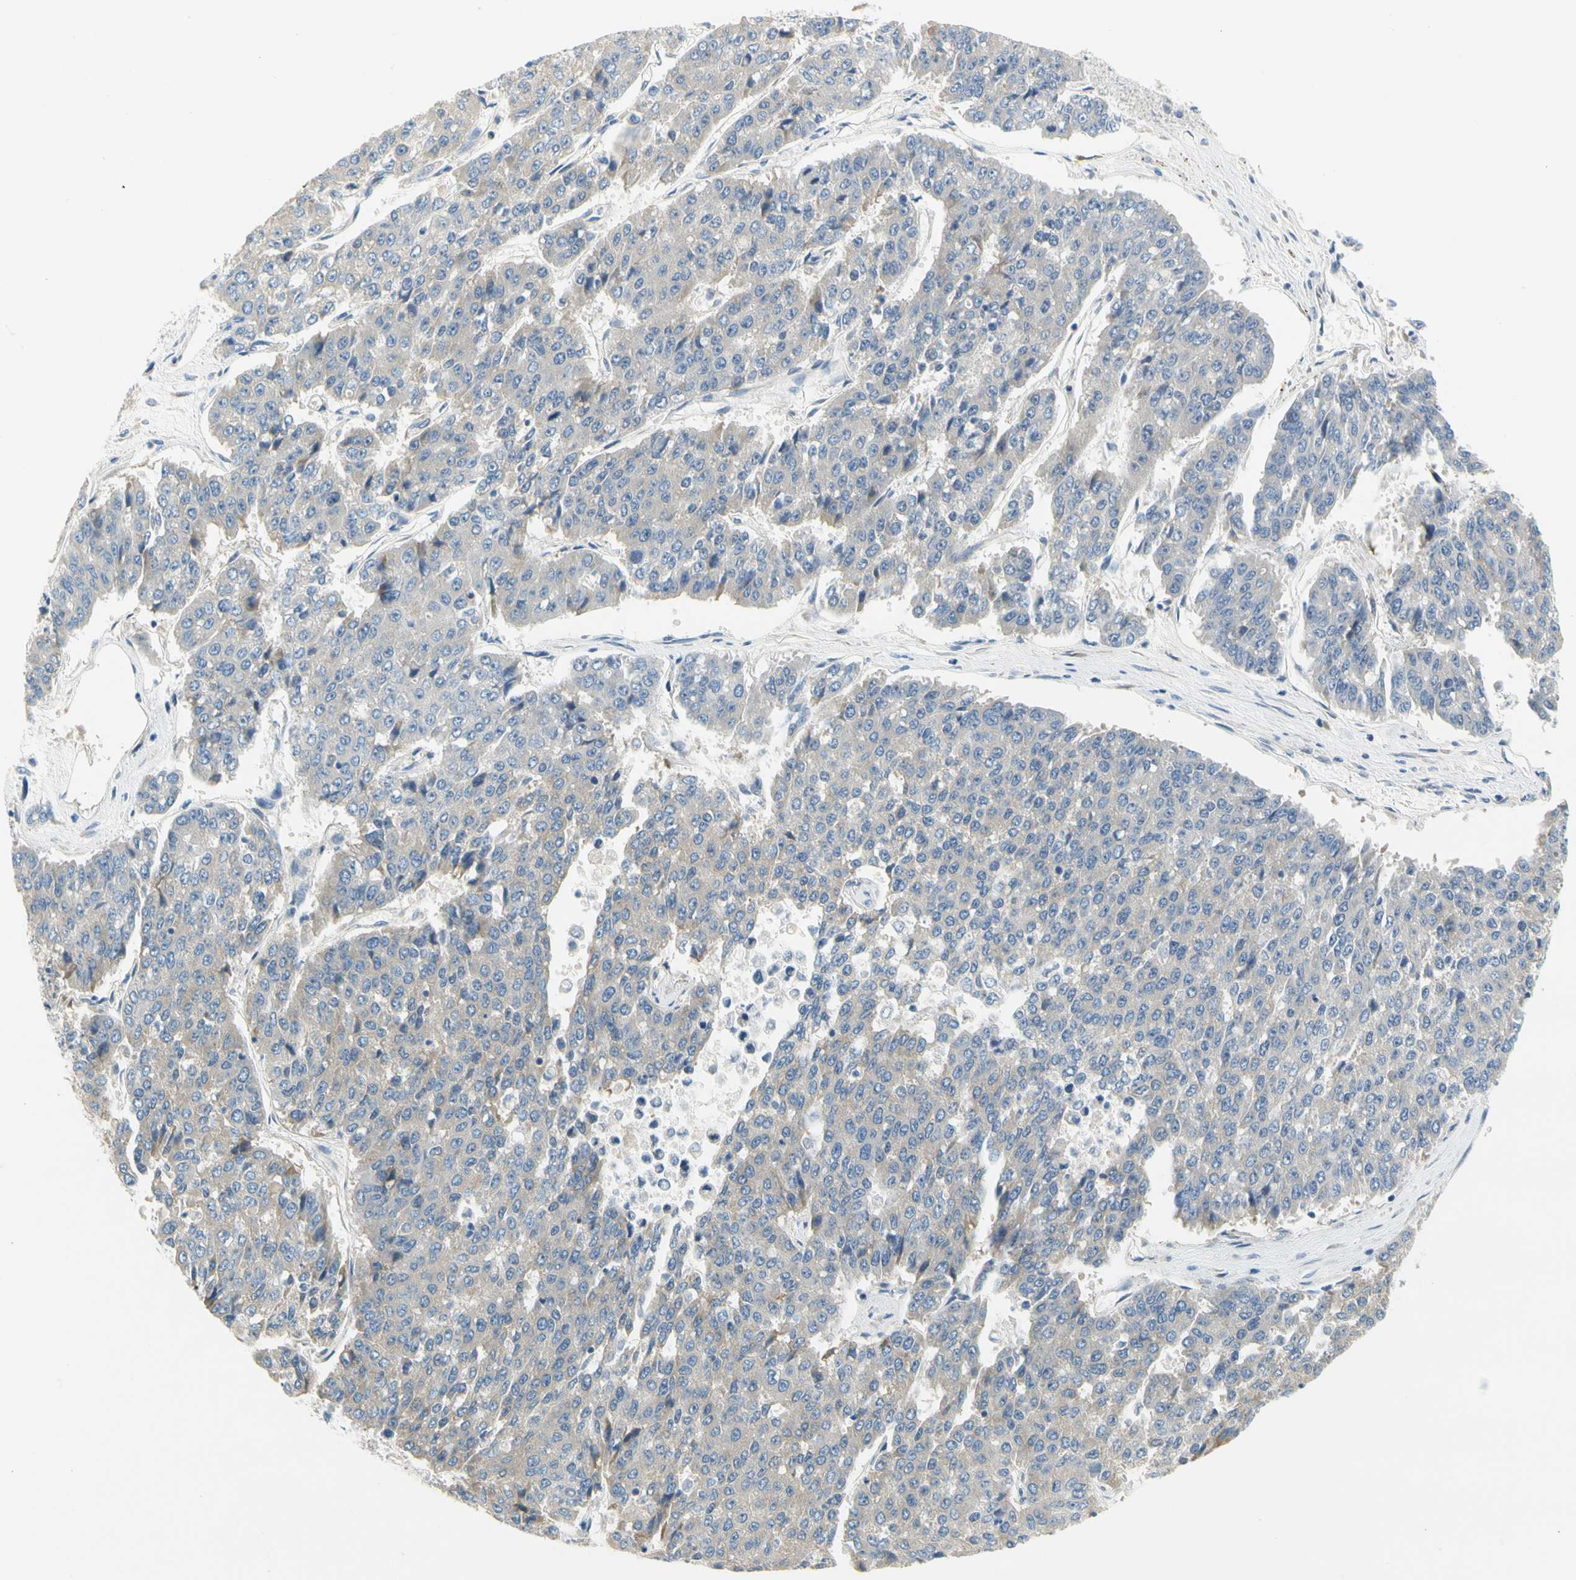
{"staining": {"intensity": "weak", "quantity": "25%-75%", "location": "cytoplasmic/membranous"}, "tissue": "pancreatic cancer", "cell_type": "Tumor cells", "image_type": "cancer", "snomed": [{"axis": "morphology", "description": "Adenocarcinoma, NOS"}, {"axis": "topography", "description": "Pancreas"}], "caption": "Tumor cells exhibit low levels of weak cytoplasmic/membranous expression in approximately 25%-75% of cells in pancreatic adenocarcinoma. (DAB IHC, brown staining for protein, blue staining for nuclei).", "gene": "LRRC47", "patient": {"sex": "male", "age": 50}}